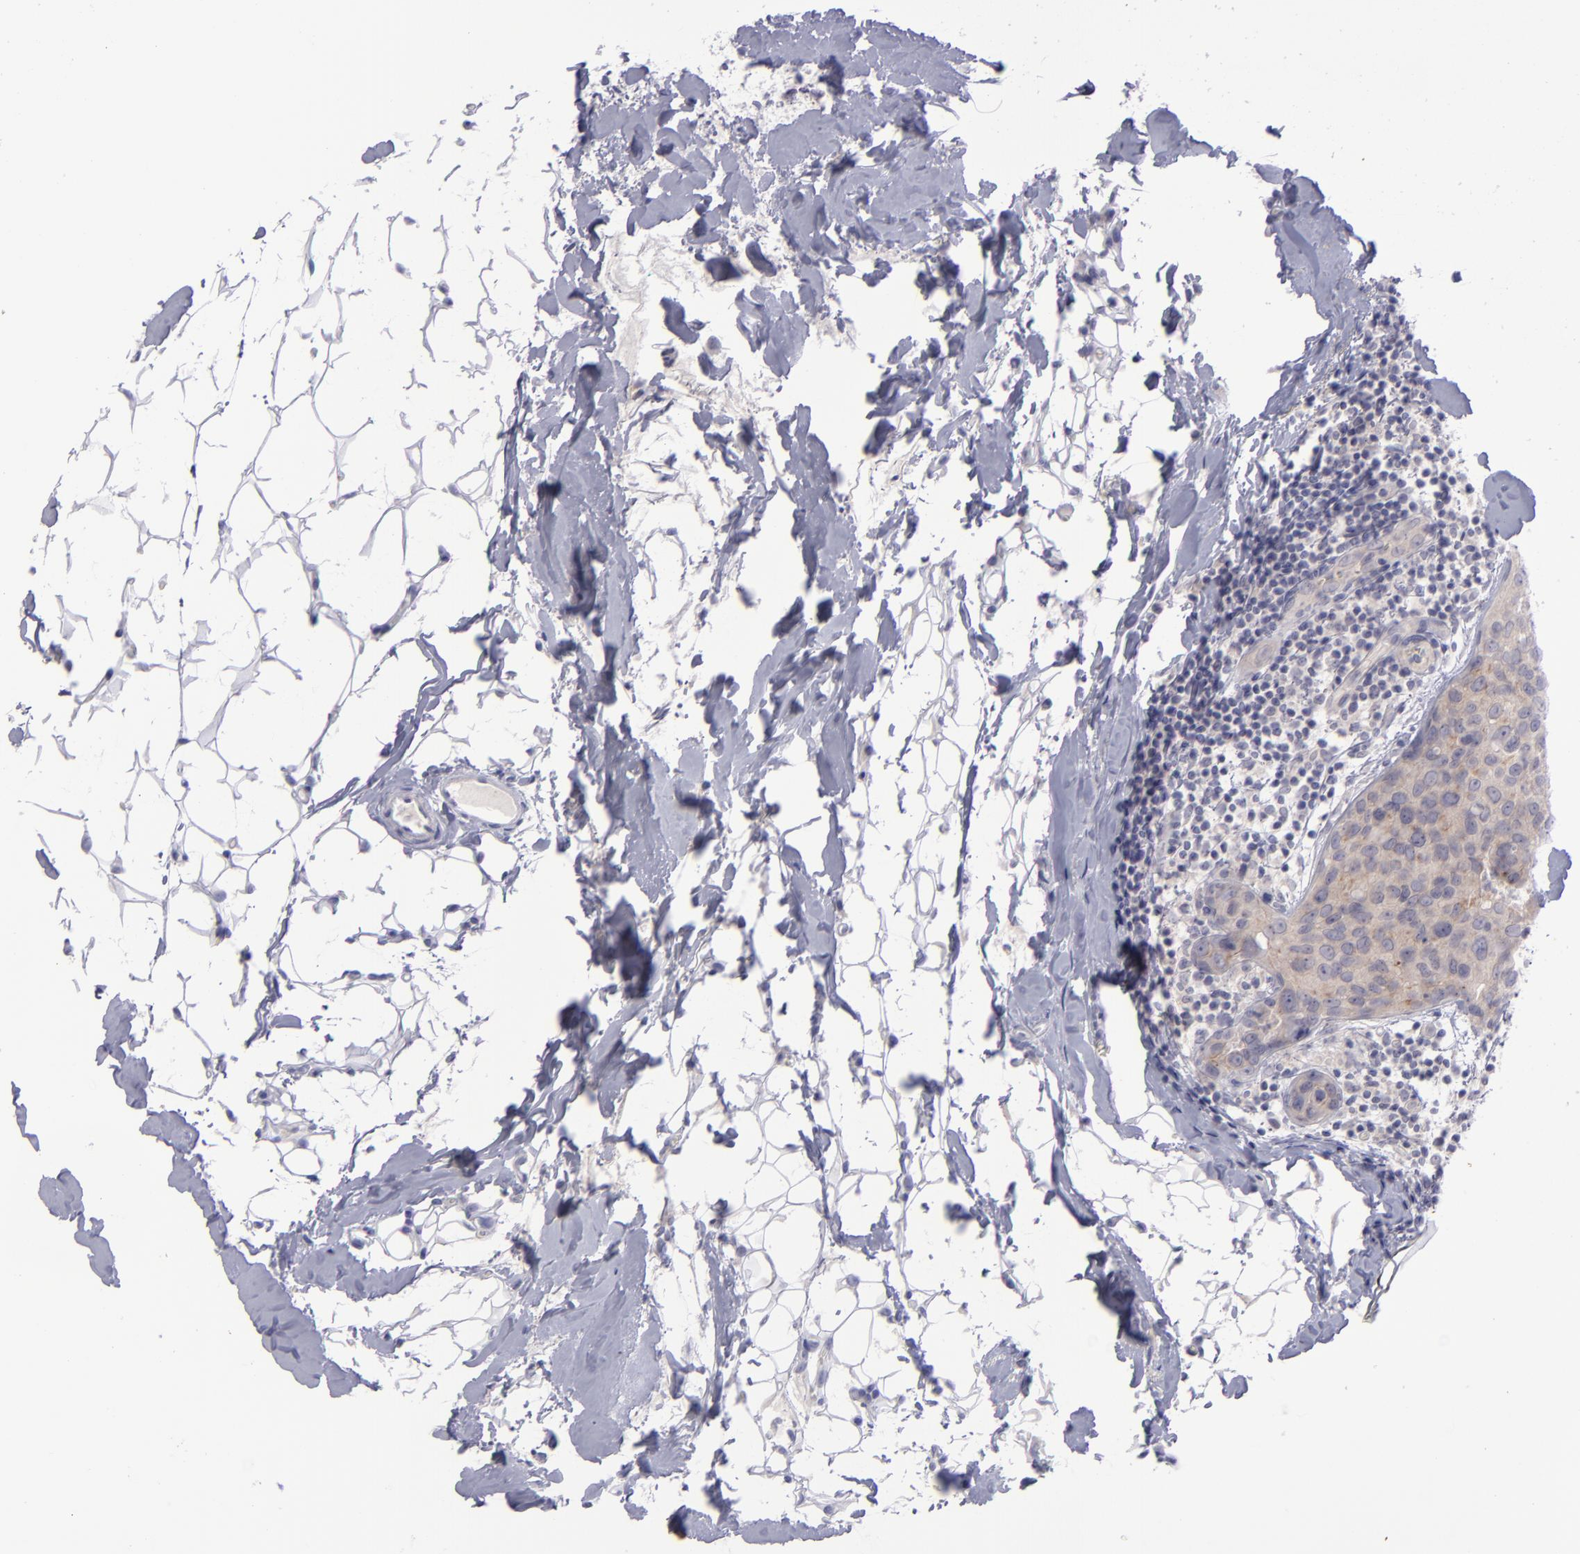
{"staining": {"intensity": "weak", "quantity": "25%-75%", "location": "cytoplasmic/membranous"}, "tissue": "breast cancer", "cell_type": "Tumor cells", "image_type": "cancer", "snomed": [{"axis": "morphology", "description": "Duct carcinoma"}, {"axis": "topography", "description": "Breast"}], "caption": "Immunohistochemistry image of human breast infiltrating ductal carcinoma stained for a protein (brown), which shows low levels of weak cytoplasmic/membranous expression in about 25%-75% of tumor cells.", "gene": "EVPL", "patient": {"sex": "female", "age": 24}}